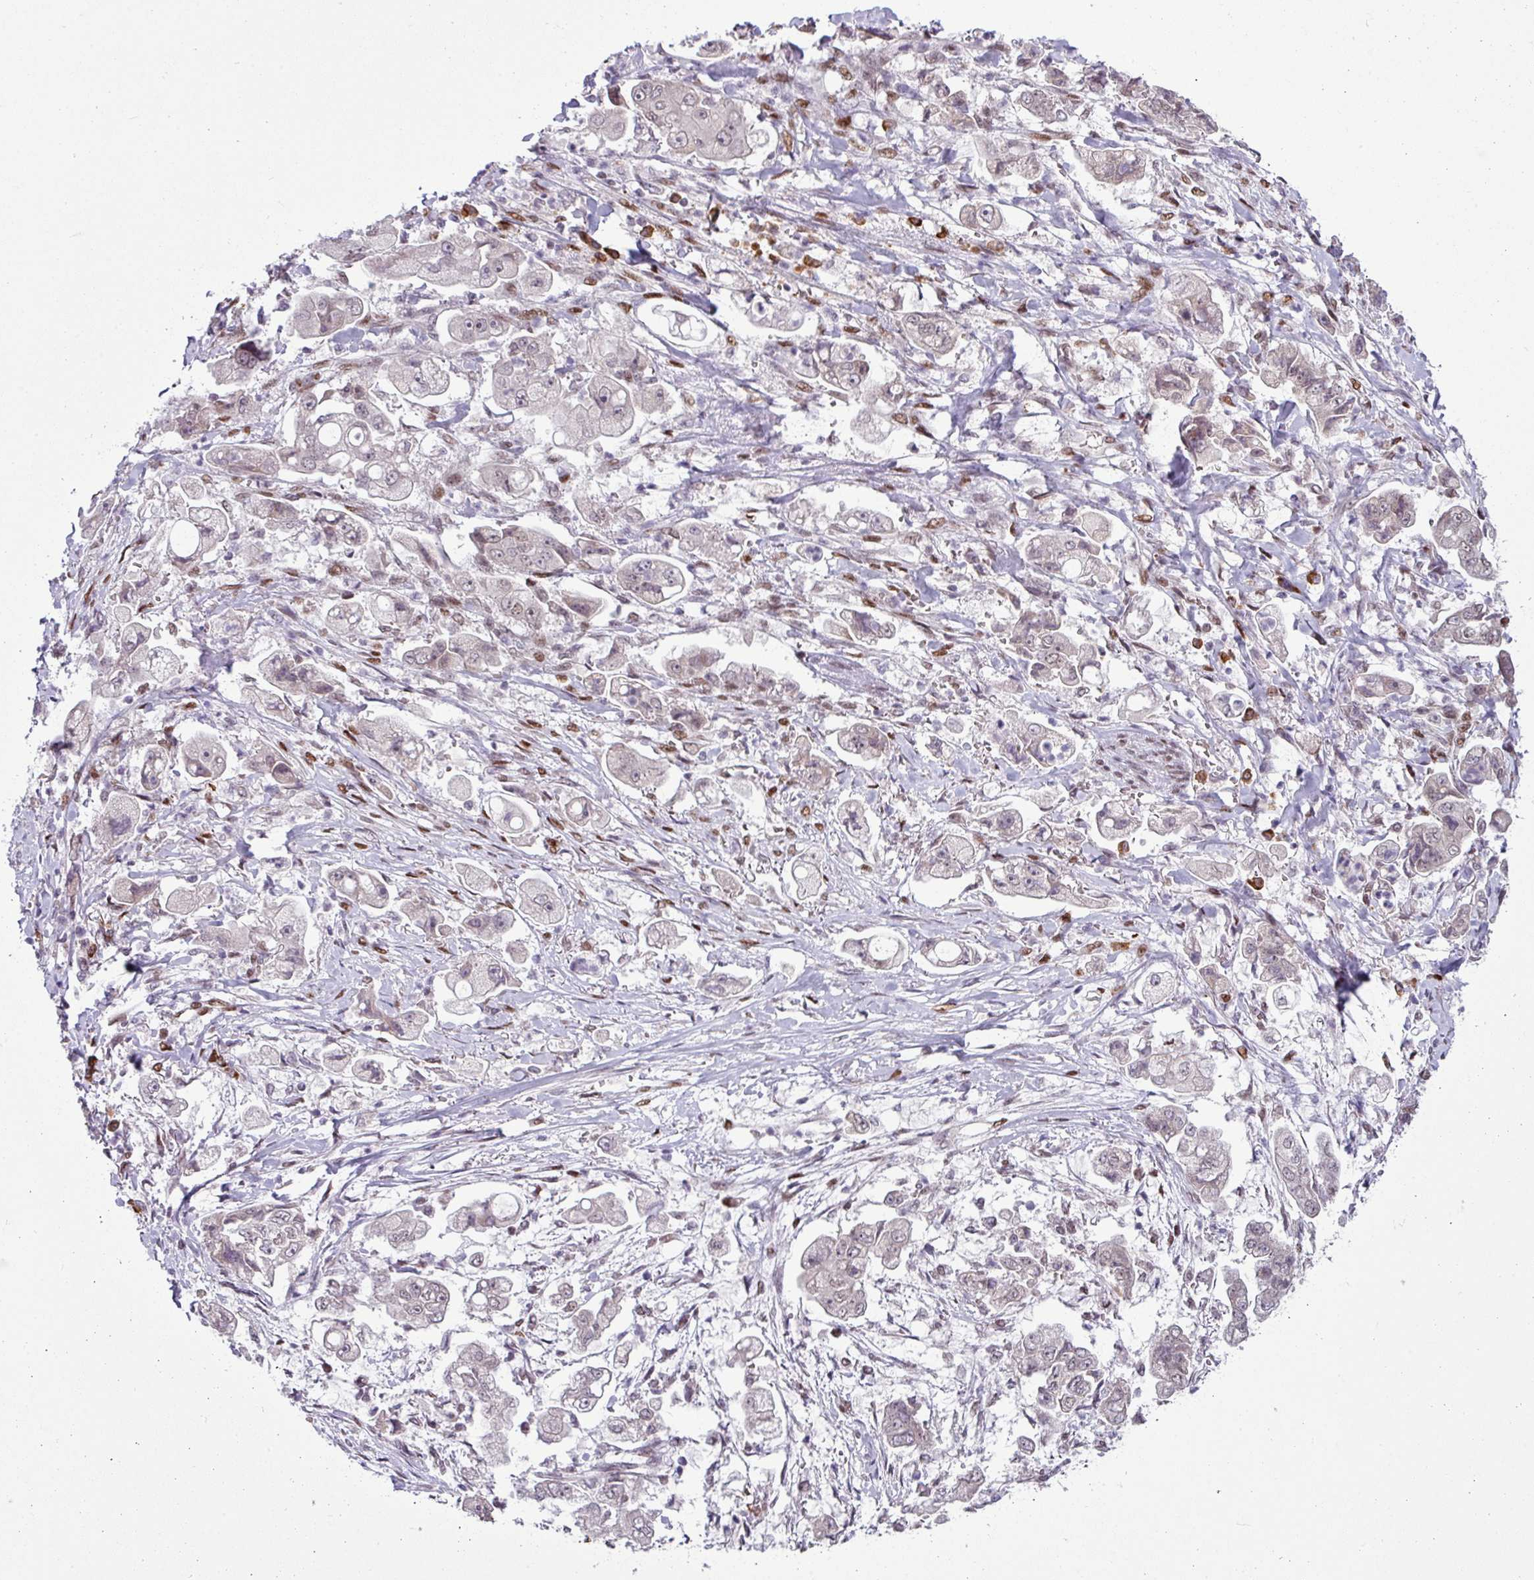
{"staining": {"intensity": "moderate", "quantity": "25%-75%", "location": "nuclear"}, "tissue": "stomach cancer", "cell_type": "Tumor cells", "image_type": "cancer", "snomed": [{"axis": "morphology", "description": "Adenocarcinoma, NOS"}, {"axis": "topography", "description": "Stomach"}], "caption": "Stomach cancer tissue demonstrates moderate nuclear staining in about 25%-75% of tumor cells (DAB (3,3'-diaminobenzidine) IHC, brown staining for protein, blue staining for nuclei).", "gene": "PRDM5", "patient": {"sex": "male", "age": 62}}